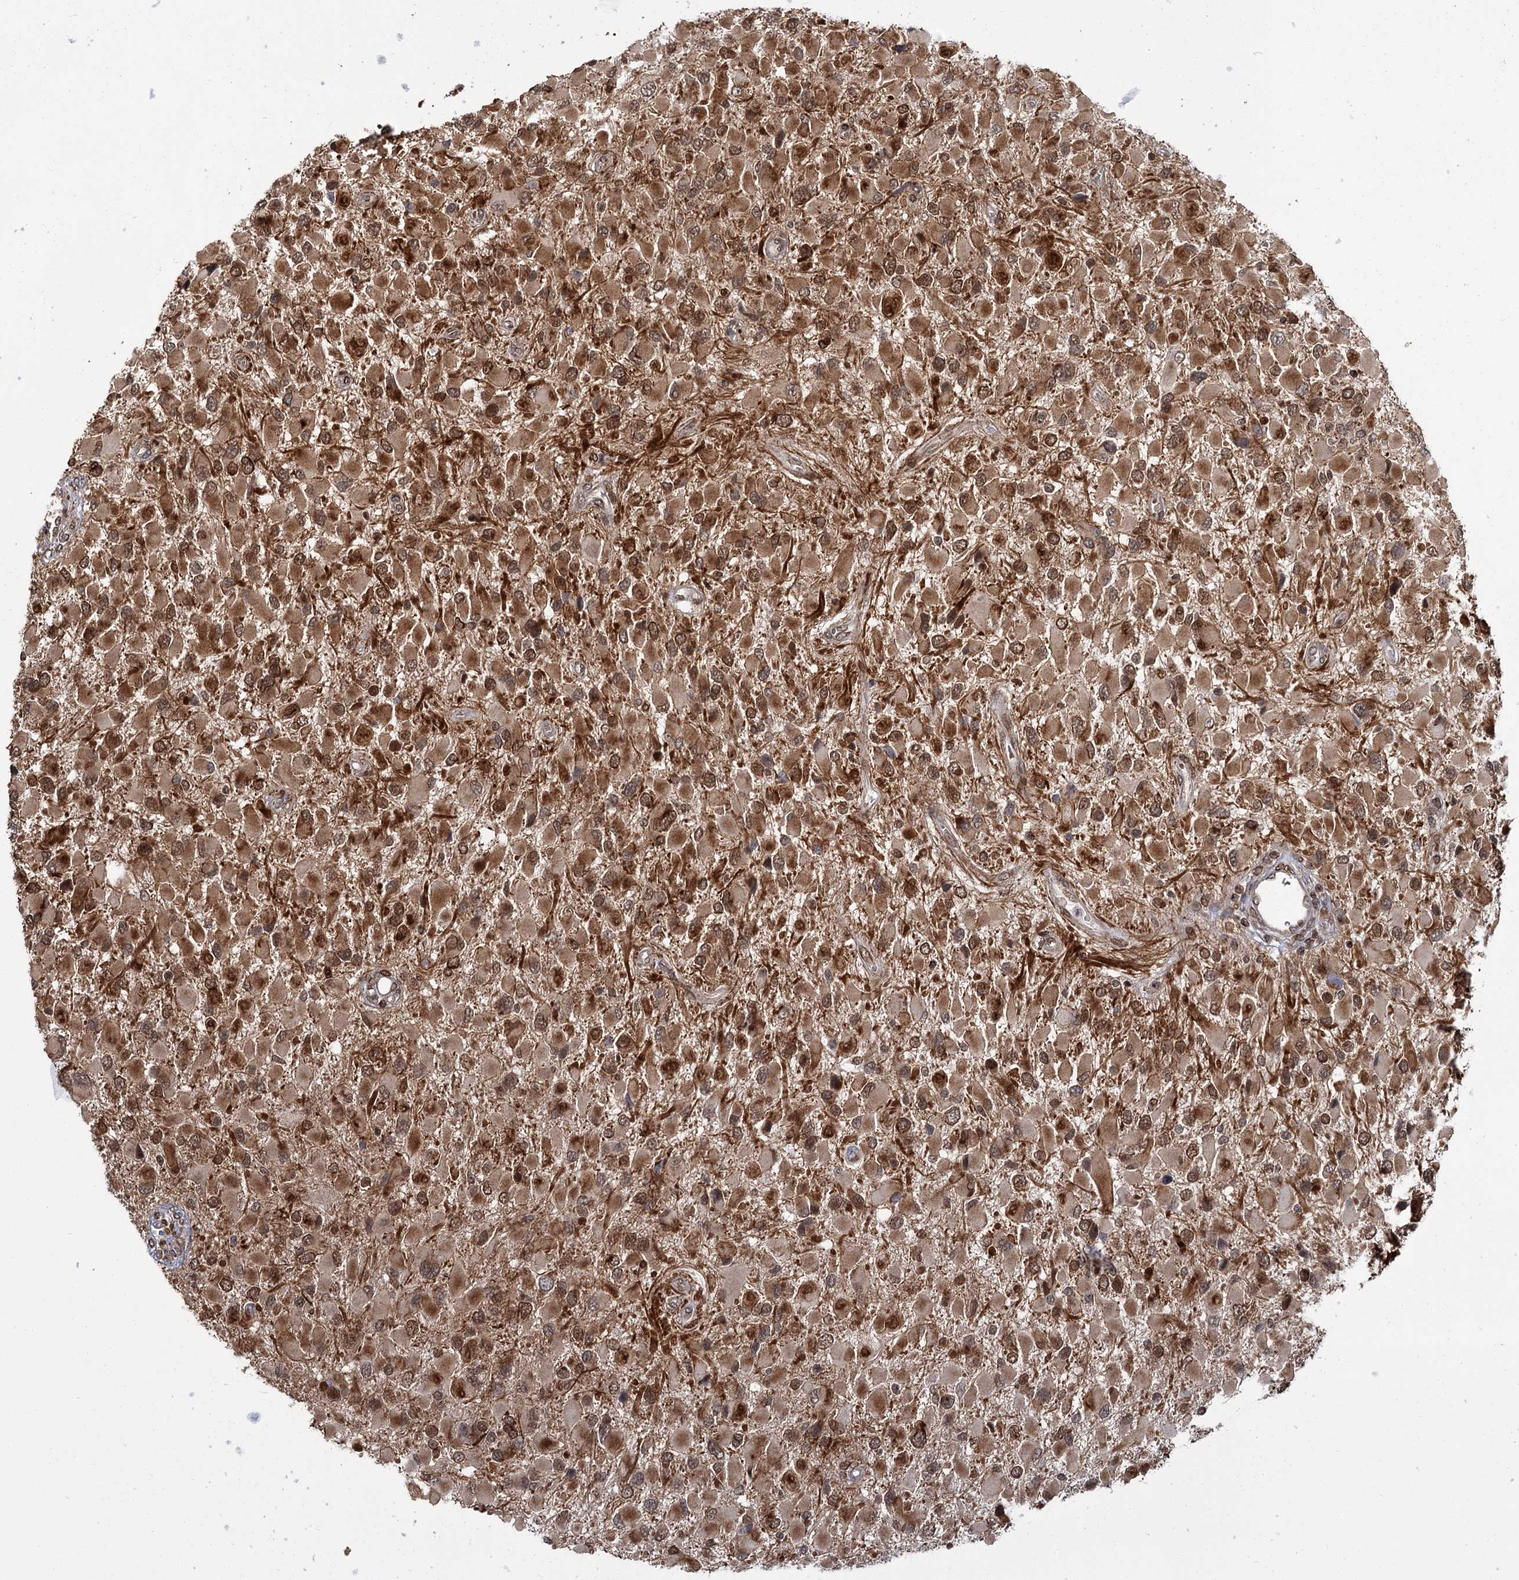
{"staining": {"intensity": "moderate", "quantity": ">75%", "location": "cytoplasmic/membranous,nuclear"}, "tissue": "glioma", "cell_type": "Tumor cells", "image_type": "cancer", "snomed": [{"axis": "morphology", "description": "Glioma, malignant, High grade"}, {"axis": "topography", "description": "Brain"}], "caption": "The histopathology image shows staining of malignant glioma (high-grade), revealing moderate cytoplasmic/membranous and nuclear protein expression (brown color) within tumor cells. (brown staining indicates protein expression, while blue staining denotes nuclei).", "gene": "CFAP46", "patient": {"sex": "male", "age": 53}}